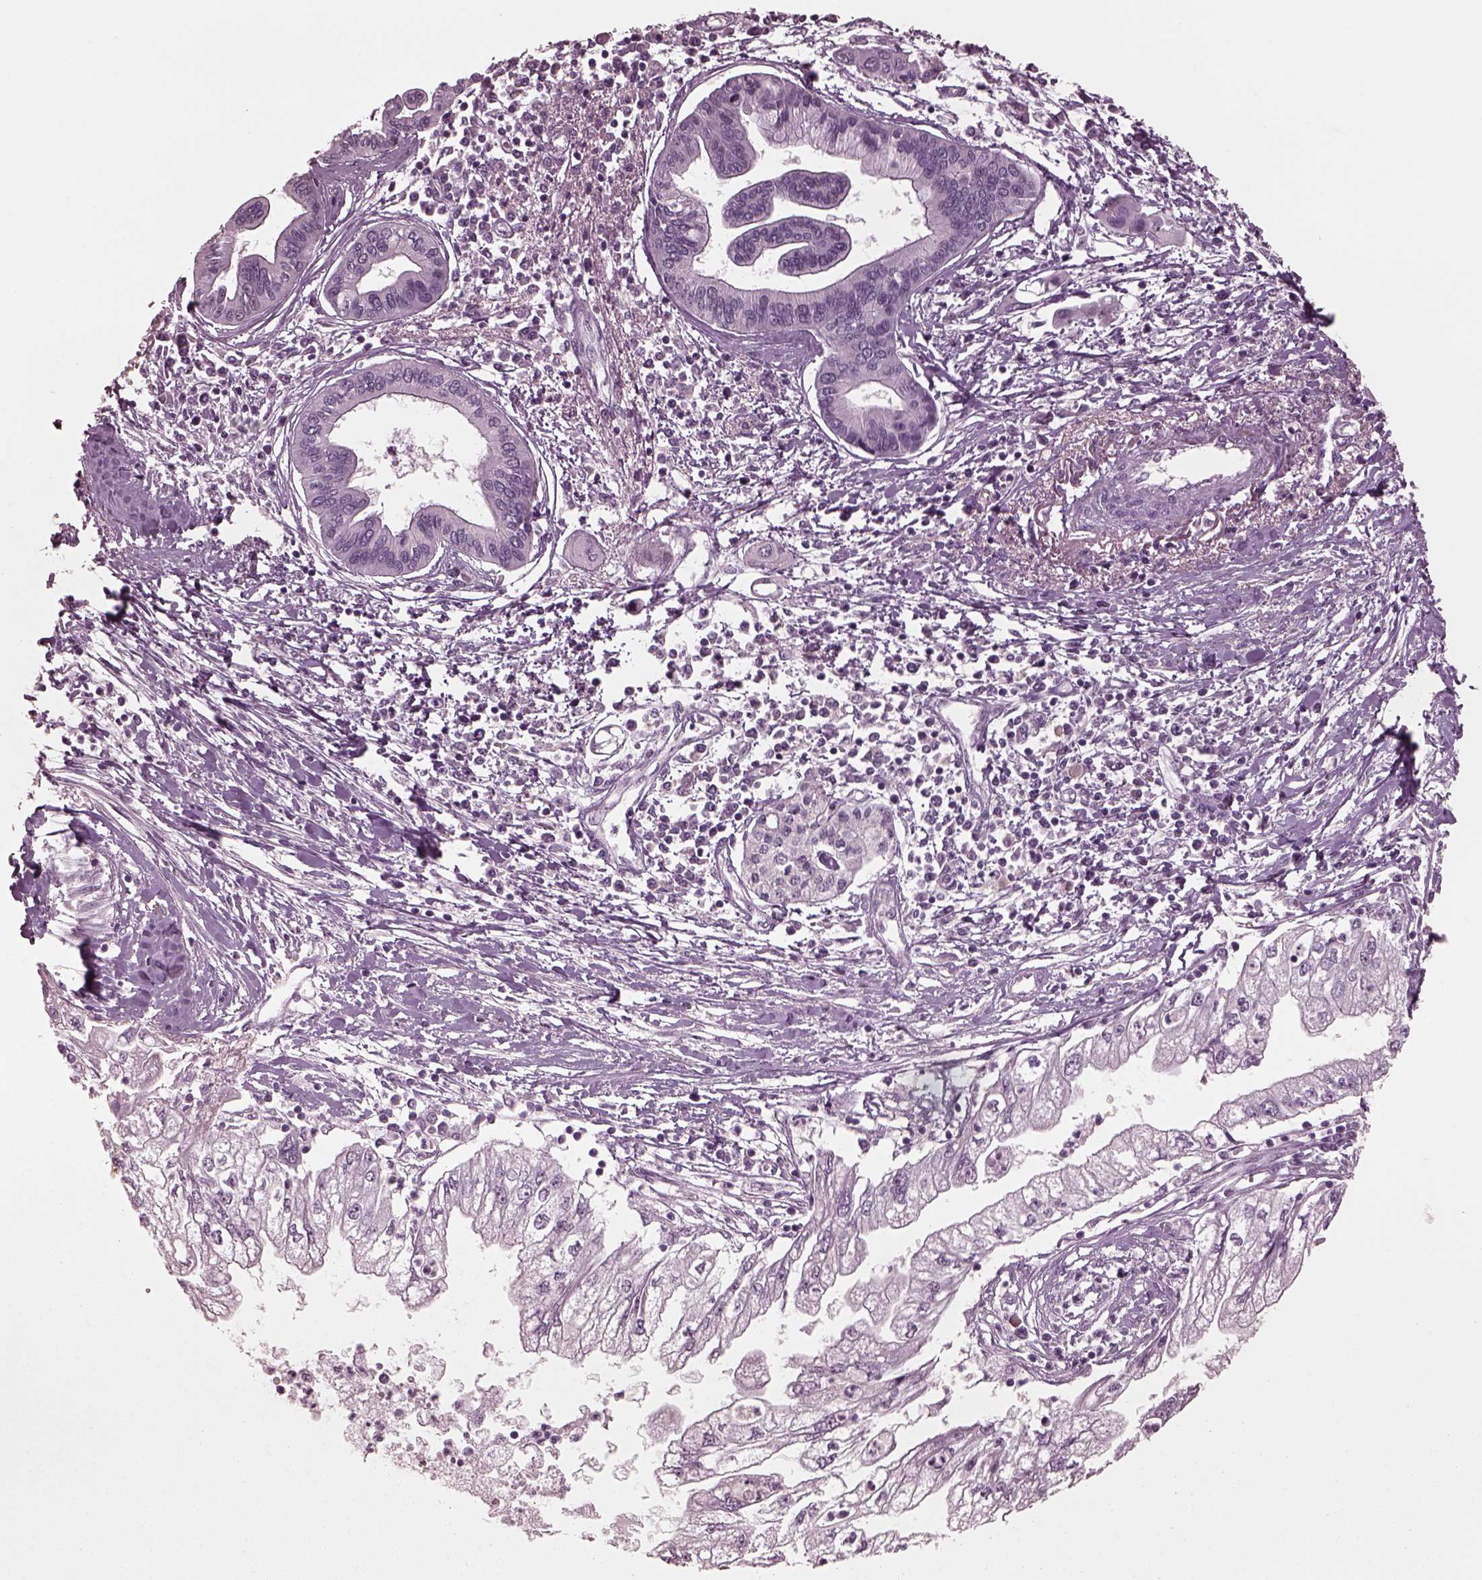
{"staining": {"intensity": "negative", "quantity": "none", "location": "none"}, "tissue": "pancreatic cancer", "cell_type": "Tumor cells", "image_type": "cancer", "snomed": [{"axis": "morphology", "description": "Adenocarcinoma, NOS"}, {"axis": "topography", "description": "Pancreas"}], "caption": "This is an IHC micrograph of adenocarcinoma (pancreatic). There is no staining in tumor cells.", "gene": "CGA", "patient": {"sex": "male", "age": 70}}